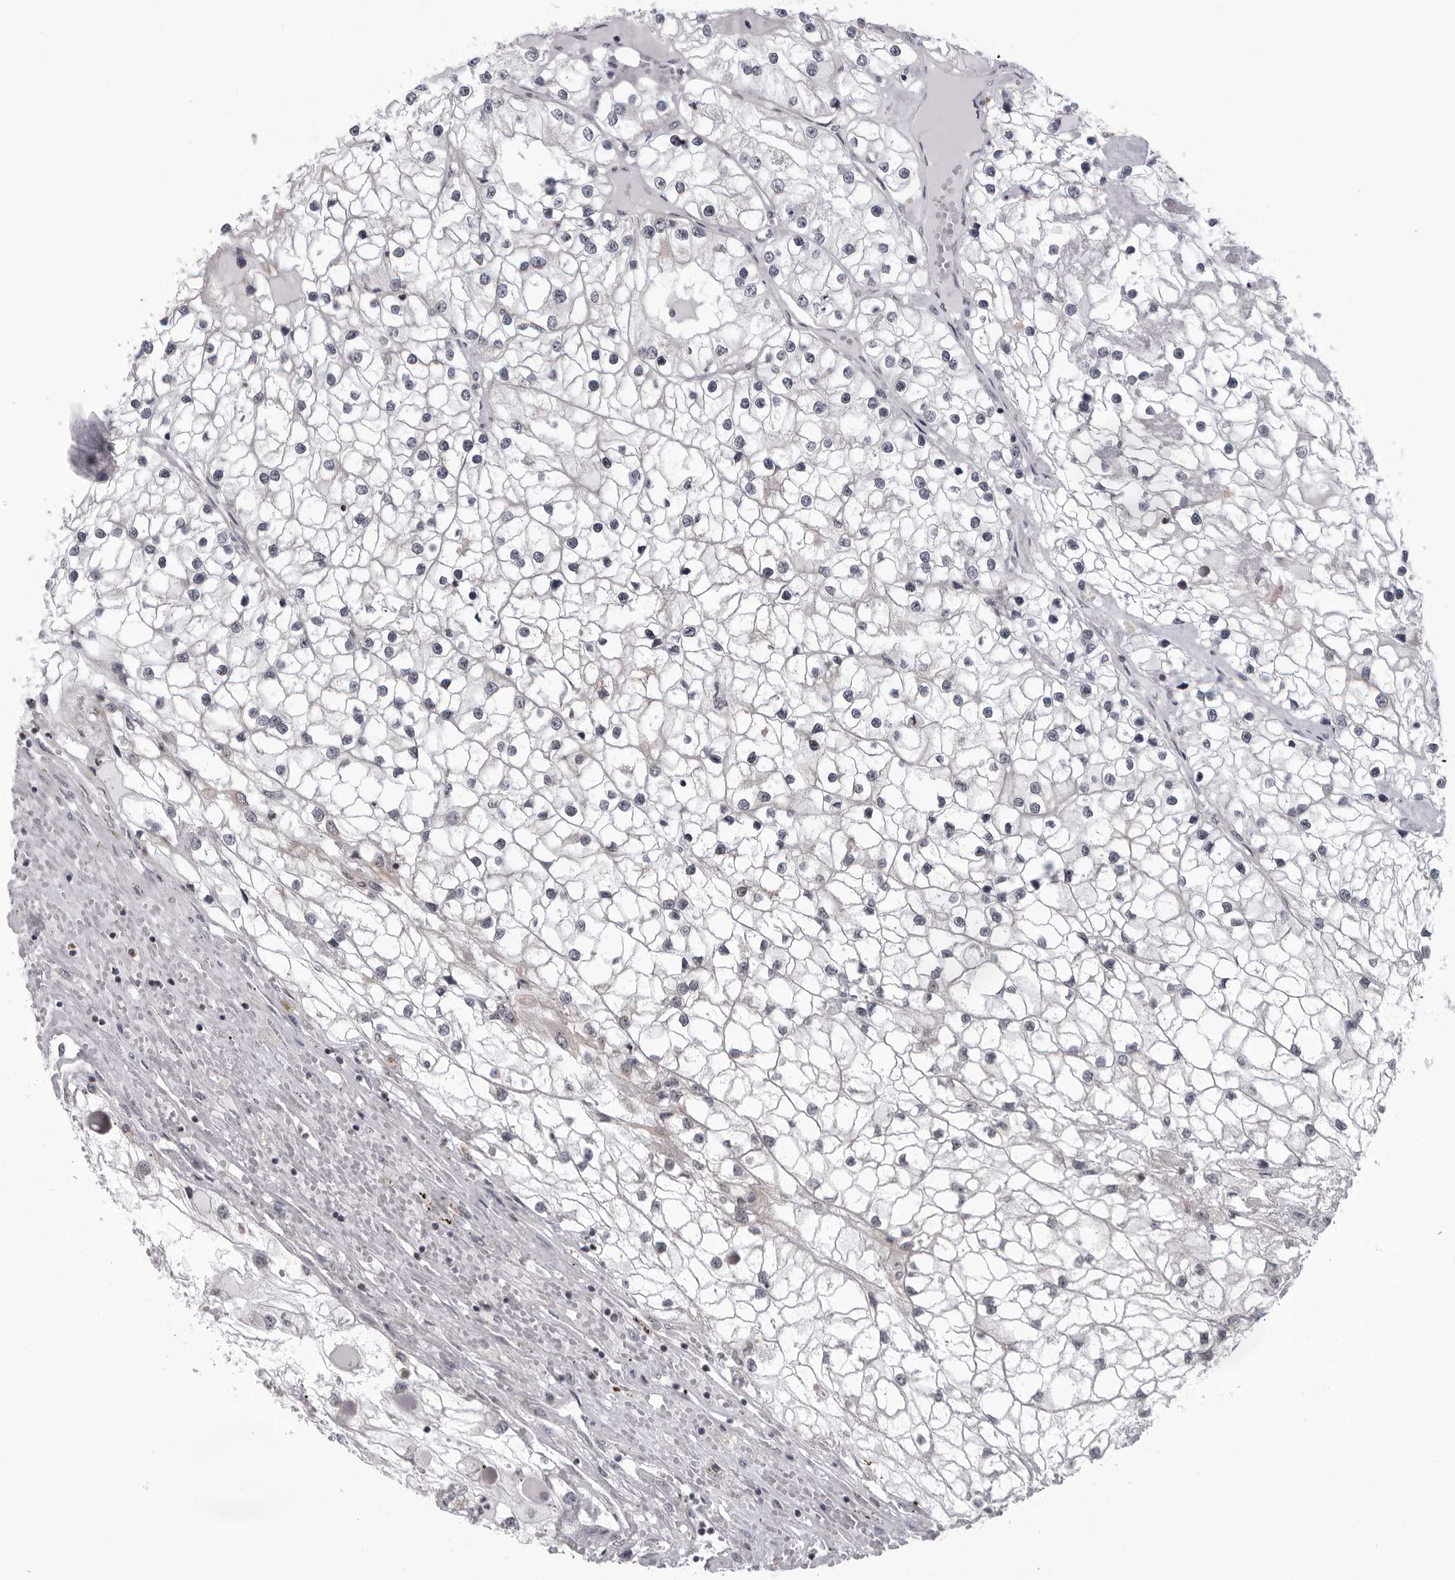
{"staining": {"intensity": "negative", "quantity": "none", "location": "none"}, "tissue": "renal cancer", "cell_type": "Tumor cells", "image_type": "cancer", "snomed": [{"axis": "morphology", "description": "Adenocarcinoma, NOS"}, {"axis": "topography", "description": "Kidney"}], "caption": "Tumor cells show no significant expression in adenocarcinoma (renal).", "gene": "MAPK12", "patient": {"sex": "male", "age": 68}}